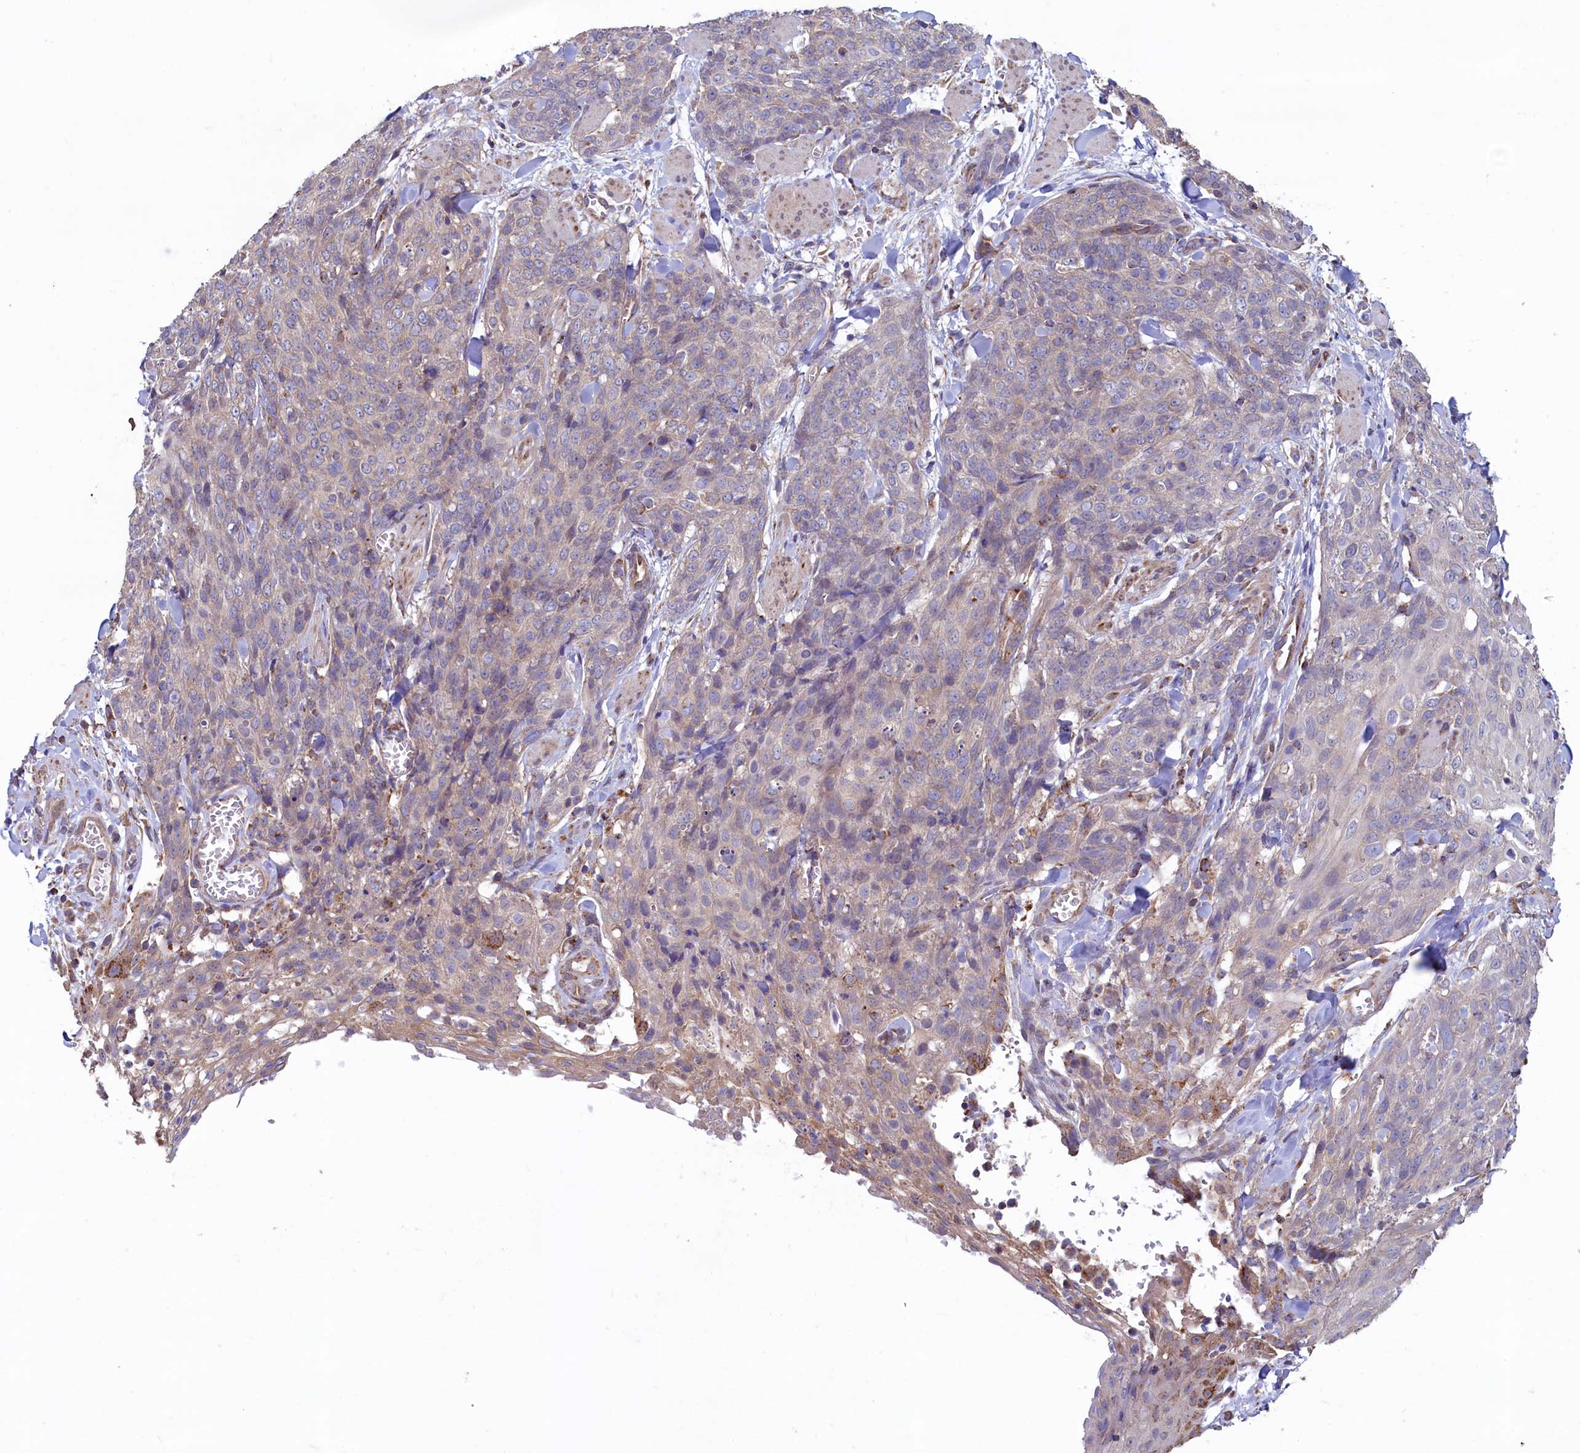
{"staining": {"intensity": "weak", "quantity": "<25%", "location": "cytoplasmic/membranous"}, "tissue": "skin cancer", "cell_type": "Tumor cells", "image_type": "cancer", "snomed": [{"axis": "morphology", "description": "Squamous cell carcinoma, NOS"}, {"axis": "topography", "description": "Skin"}, {"axis": "topography", "description": "Vulva"}], "caption": "Immunohistochemistry (IHC) micrograph of neoplastic tissue: skin squamous cell carcinoma stained with DAB reveals no significant protein expression in tumor cells.", "gene": "SPATA2L", "patient": {"sex": "female", "age": 85}}